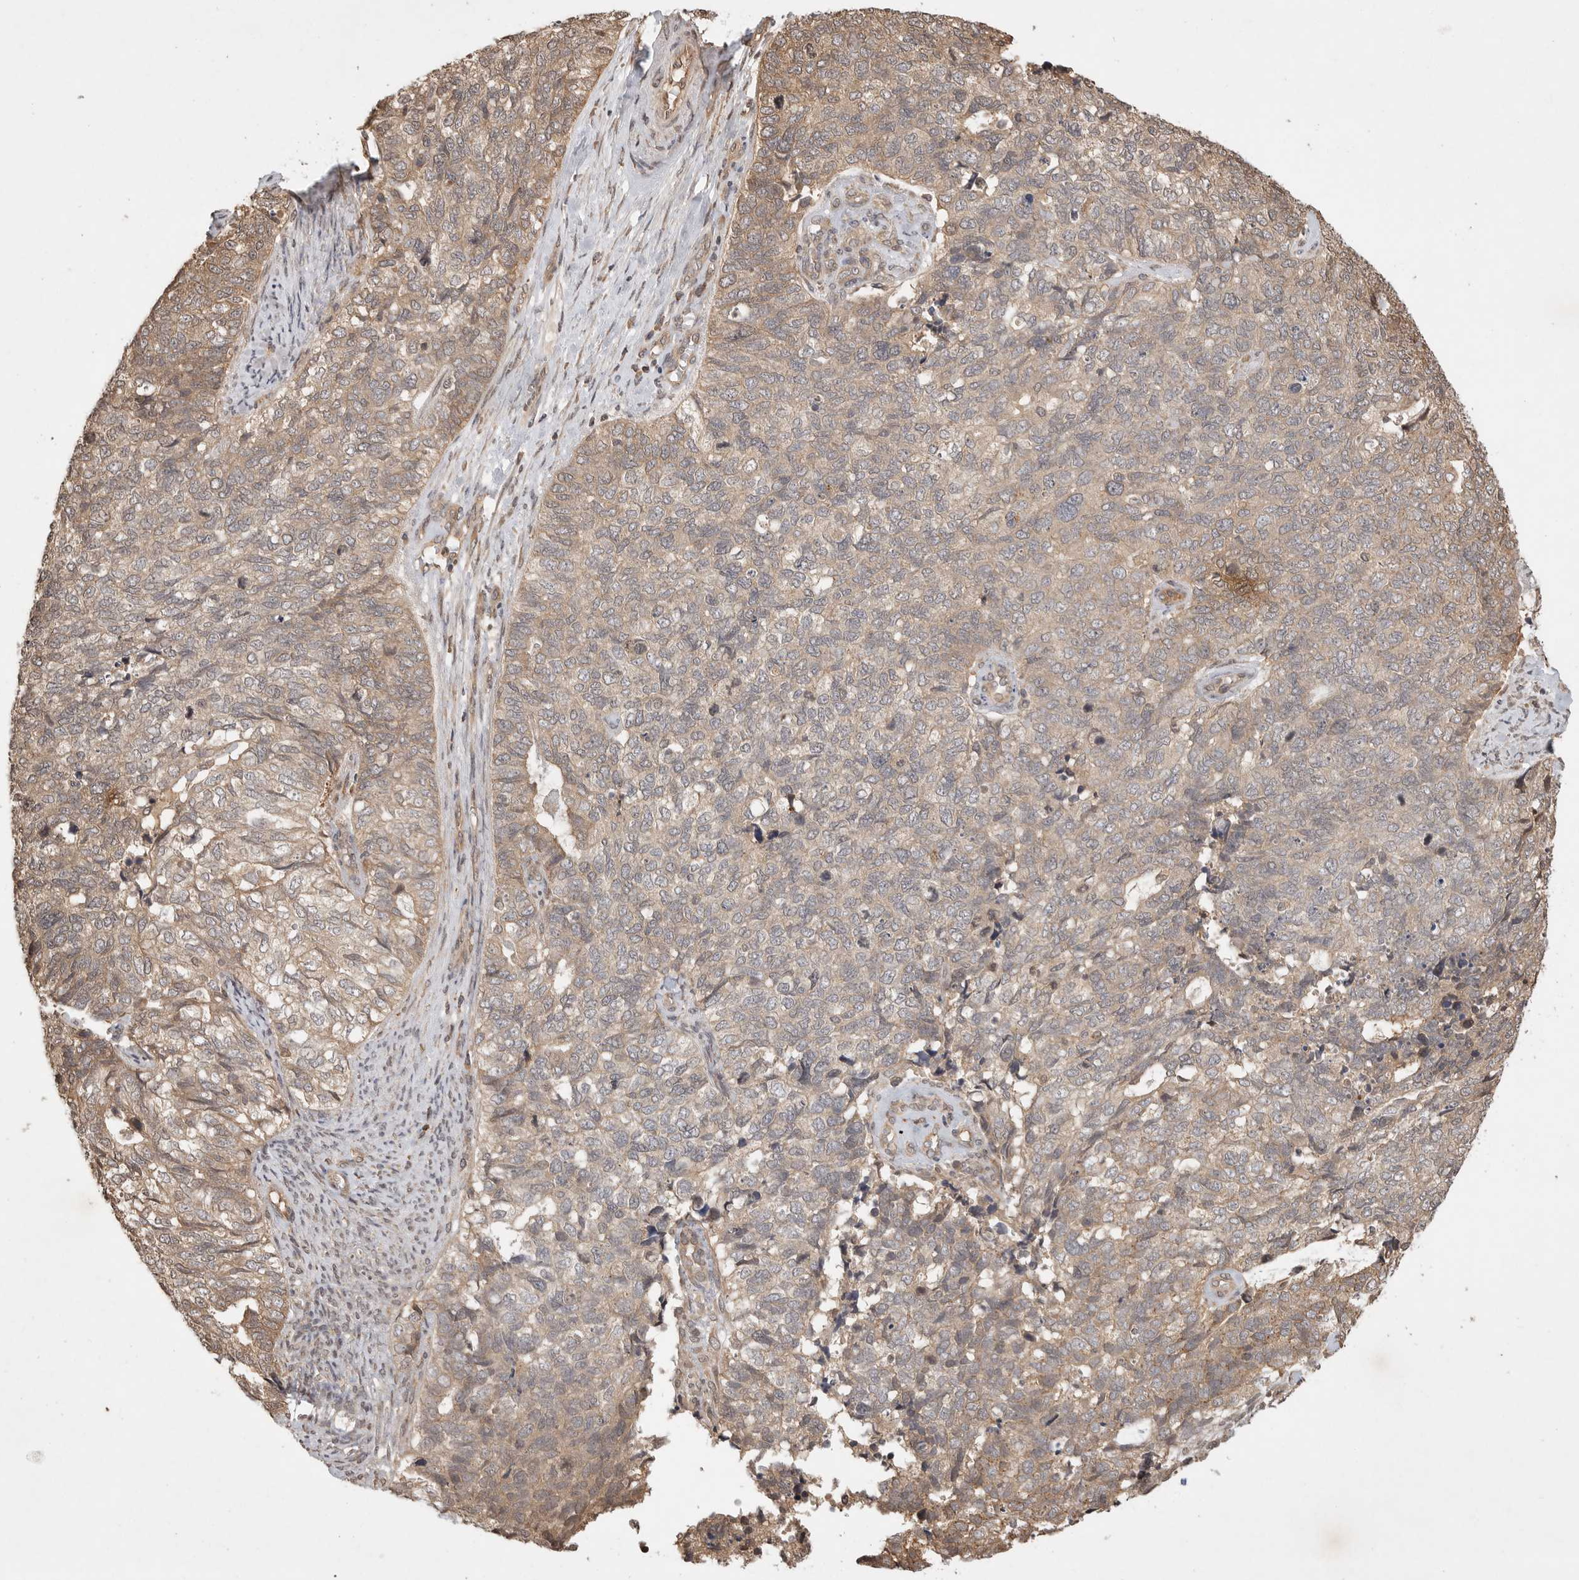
{"staining": {"intensity": "weak", "quantity": ">75%", "location": "cytoplasmic/membranous"}, "tissue": "cervical cancer", "cell_type": "Tumor cells", "image_type": "cancer", "snomed": [{"axis": "morphology", "description": "Squamous cell carcinoma, NOS"}, {"axis": "topography", "description": "Cervix"}], "caption": "Cervical cancer (squamous cell carcinoma) stained with immunohistochemistry exhibits weak cytoplasmic/membranous staining in about >75% of tumor cells.", "gene": "PRMT3", "patient": {"sex": "female", "age": 63}}